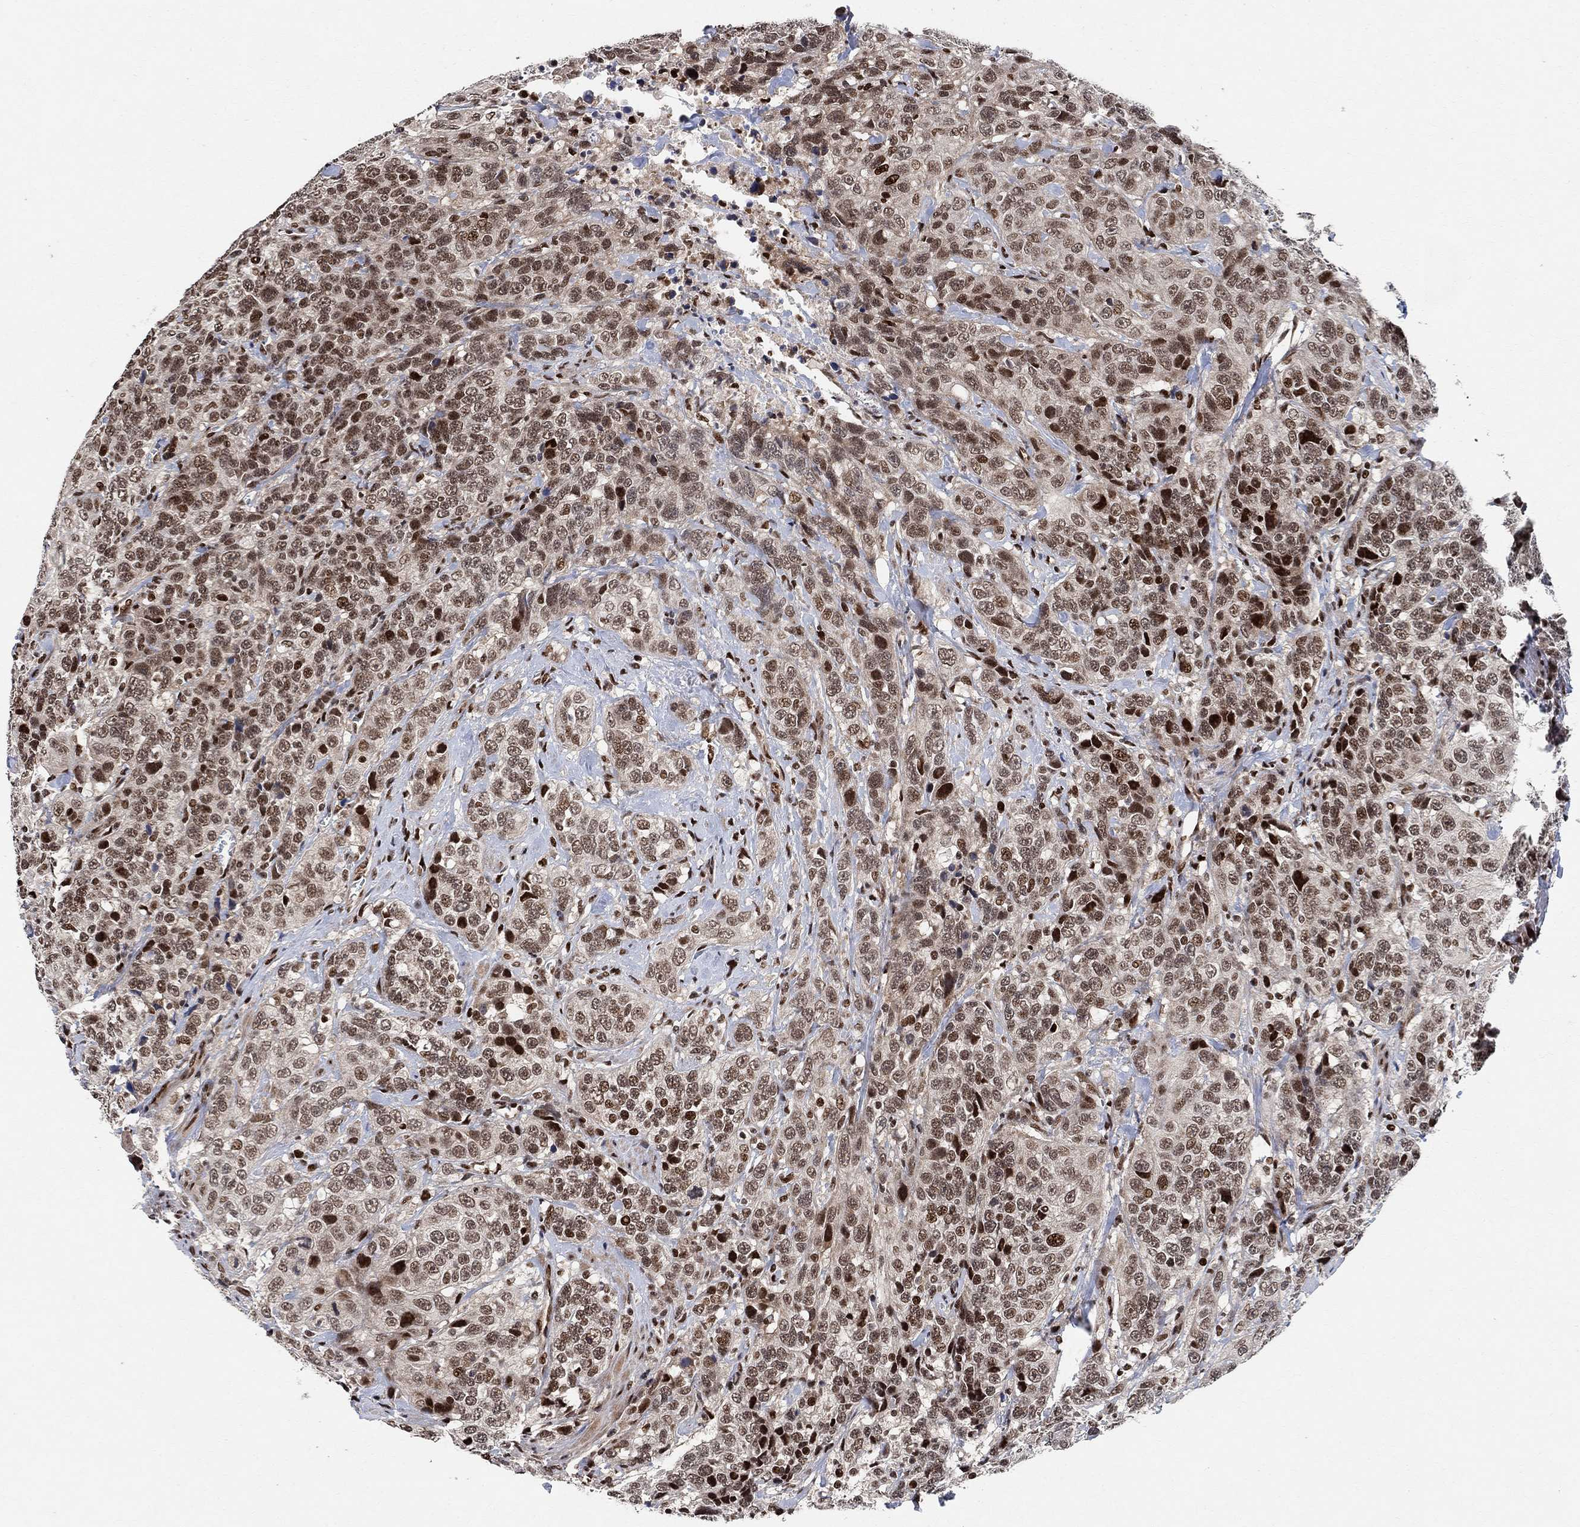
{"staining": {"intensity": "strong", "quantity": "25%-75%", "location": "nuclear"}, "tissue": "urothelial cancer", "cell_type": "Tumor cells", "image_type": "cancer", "snomed": [{"axis": "morphology", "description": "Urothelial carcinoma, NOS"}, {"axis": "morphology", "description": "Urothelial carcinoma, High grade"}, {"axis": "topography", "description": "Urinary bladder"}], "caption": "IHC (DAB (3,3'-diaminobenzidine)) staining of human urothelial cancer demonstrates strong nuclear protein positivity in about 25%-75% of tumor cells.", "gene": "E4F1", "patient": {"sex": "female", "age": 73}}